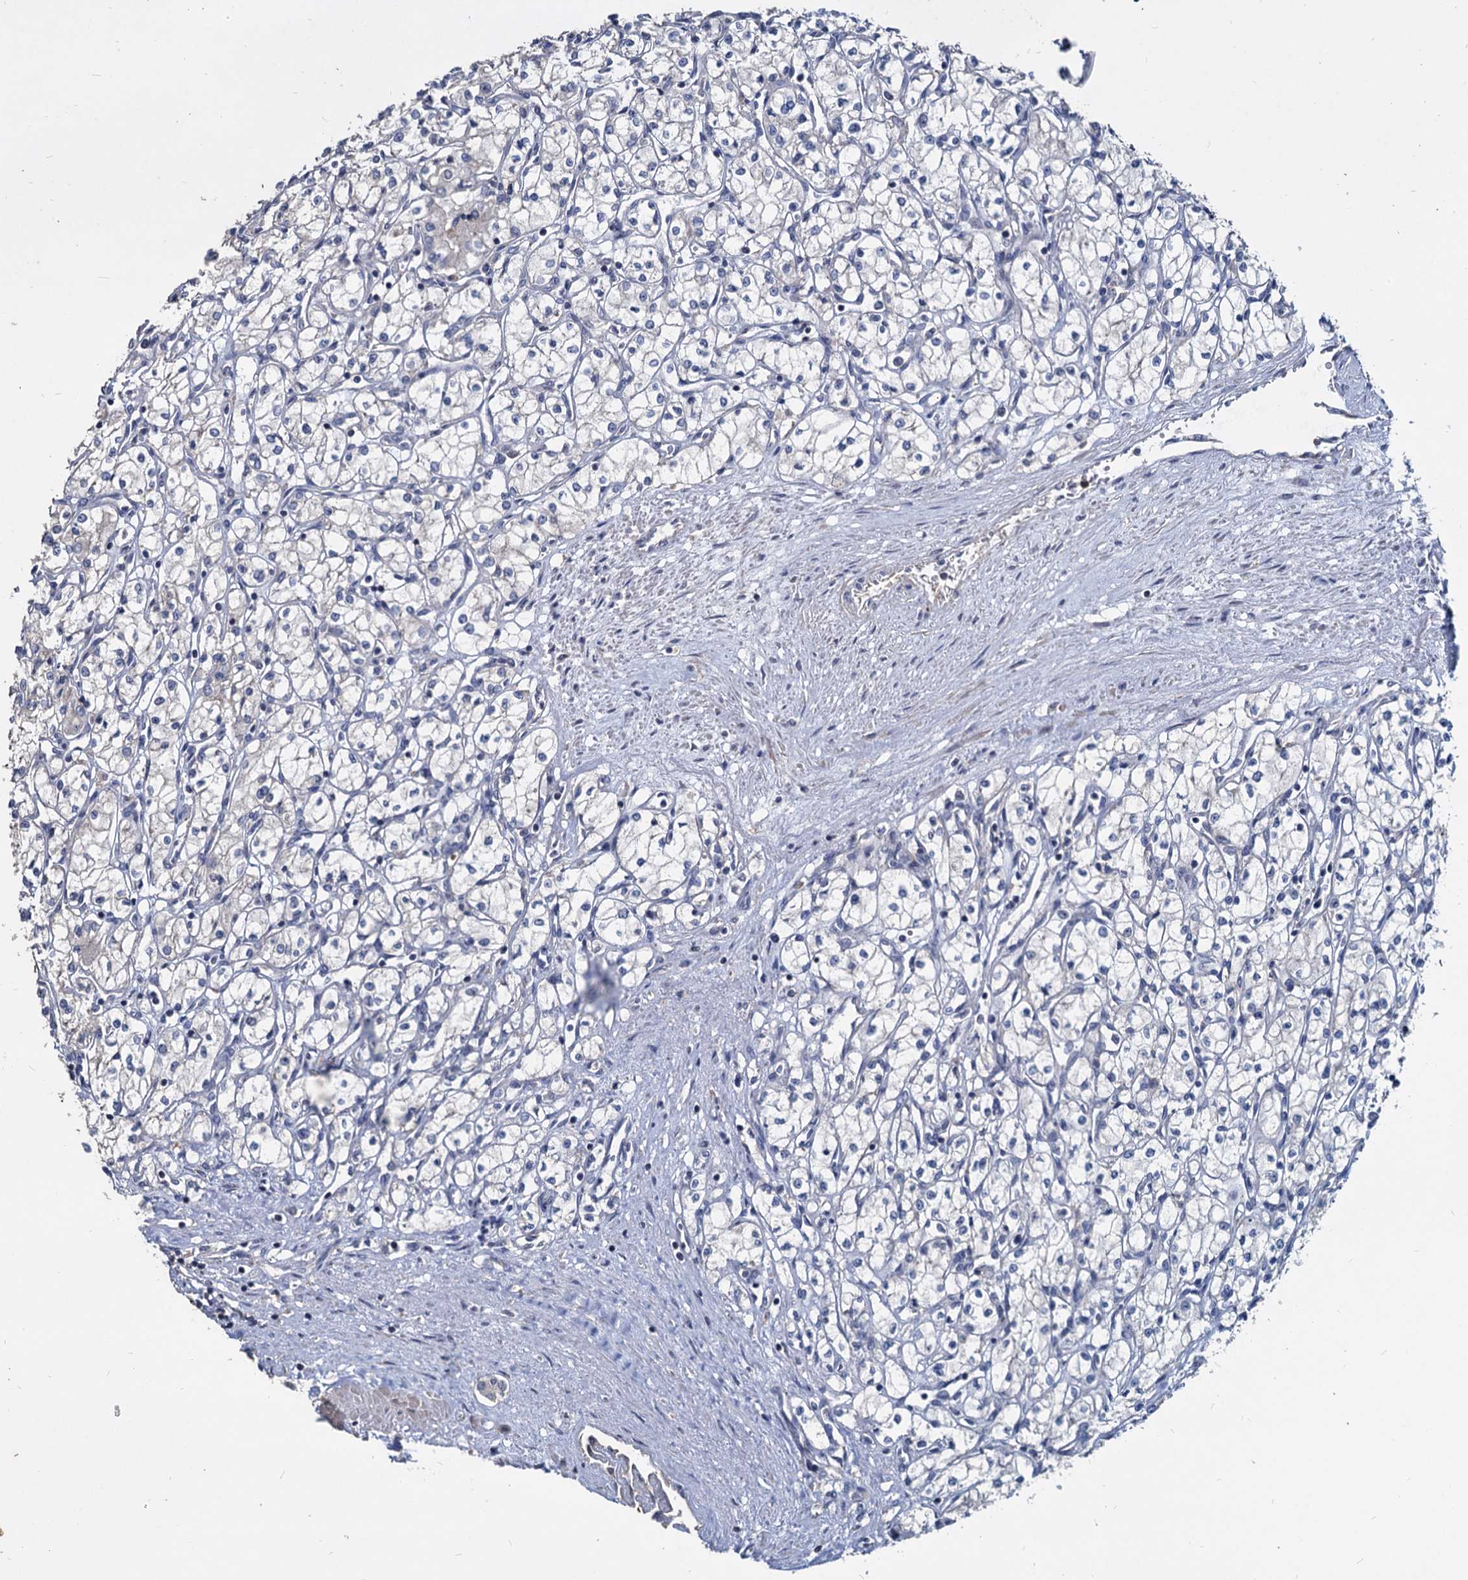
{"staining": {"intensity": "negative", "quantity": "none", "location": "none"}, "tissue": "renal cancer", "cell_type": "Tumor cells", "image_type": "cancer", "snomed": [{"axis": "morphology", "description": "Adenocarcinoma, NOS"}, {"axis": "topography", "description": "Kidney"}], "caption": "The histopathology image reveals no staining of tumor cells in renal cancer.", "gene": "DEPDC4", "patient": {"sex": "male", "age": 59}}